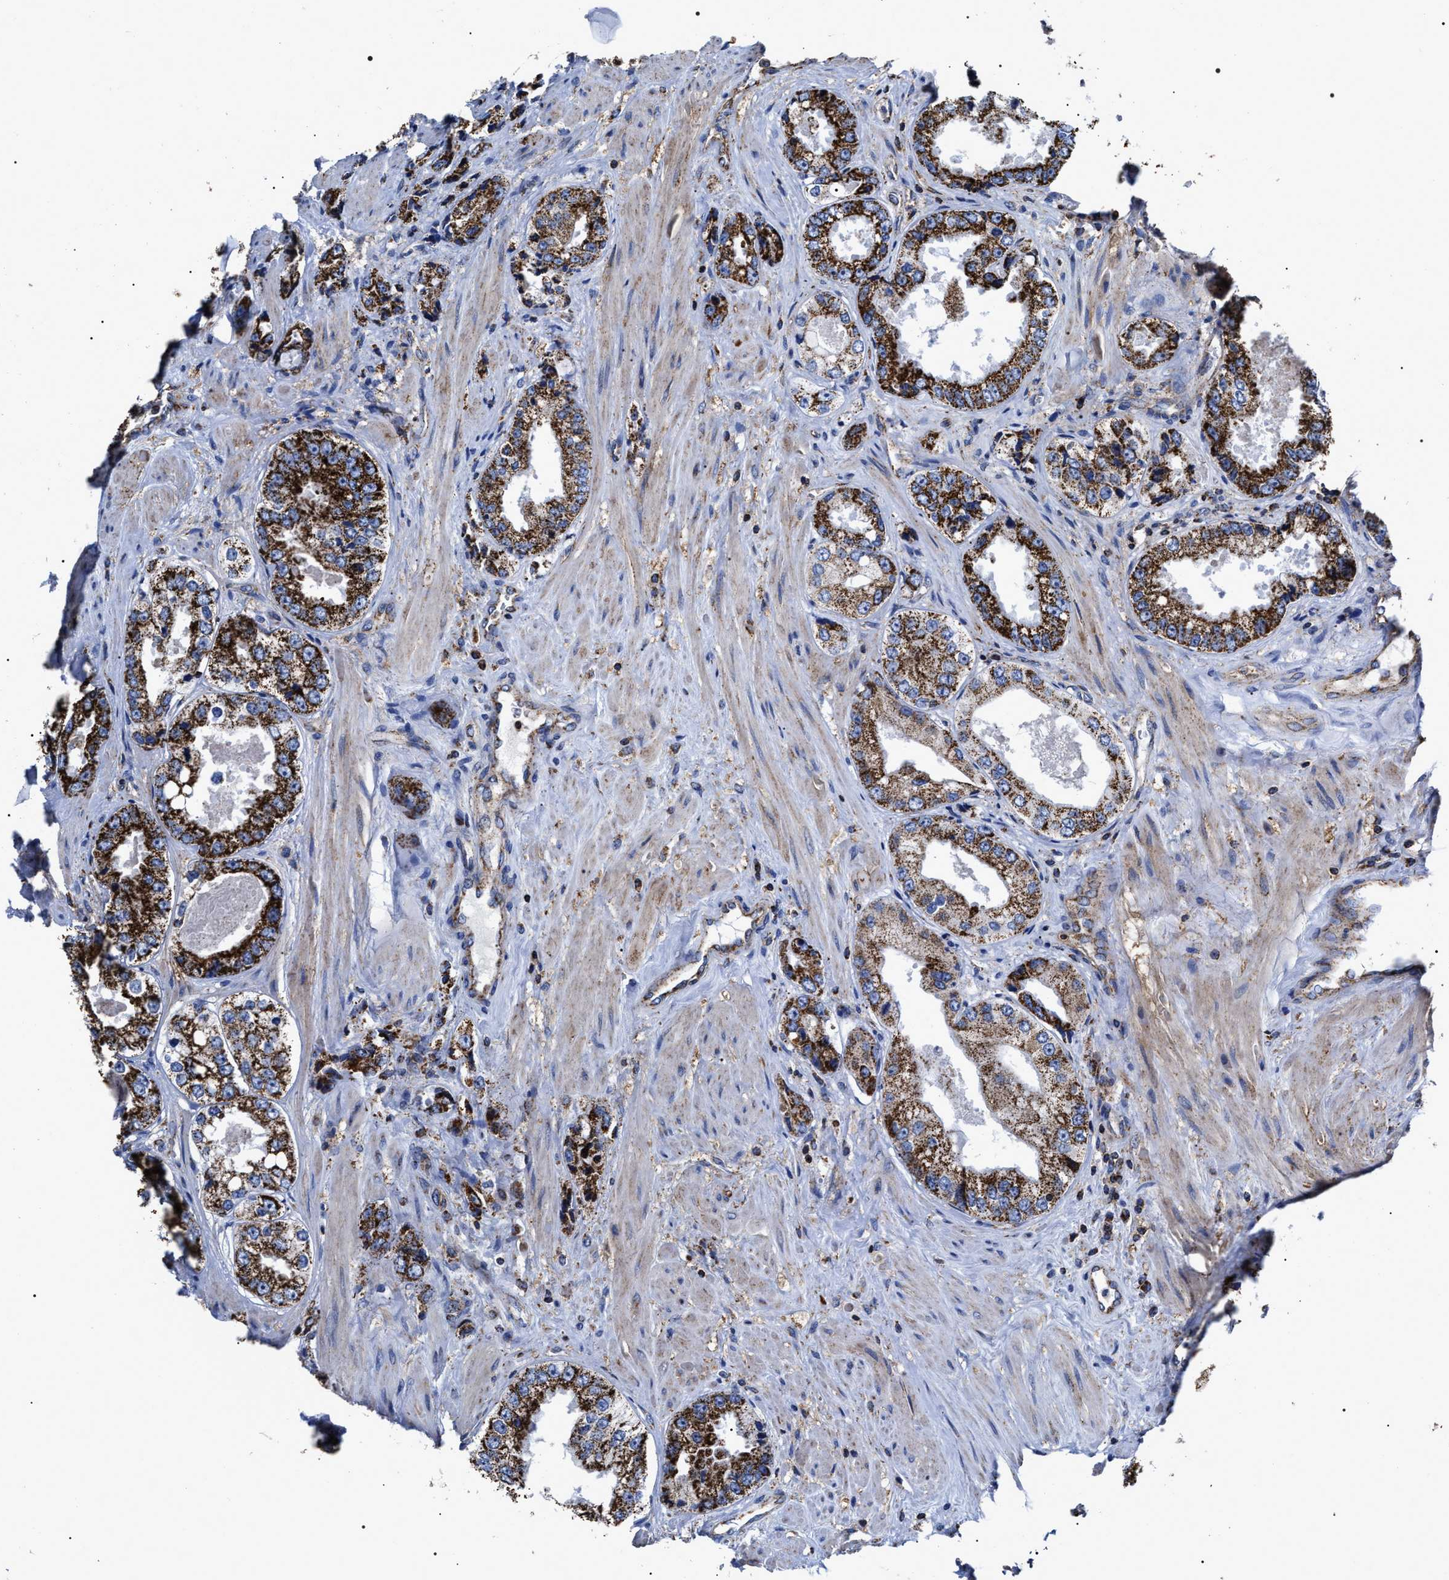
{"staining": {"intensity": "strong", "quantity": ">75%", "location": "cytoplasmic/membranous"}, "tissue": "prostate cancer", "cell_type": "Tumor cells", "image_type": "cancer", "snomed": [{"axis": "morphology", "description": "Adenocarcinoma, High grade"}, {"axis": "topography", "description": "Prostate"}], "caption": "Tumor cells exhibit high levels of strong cytoplasmic/membranous staining in approximately >75% of cells in prostate adenocarcinoma (high-grade).", "gene": "COG5", "patient": {"sex": "male", "age": 61}}